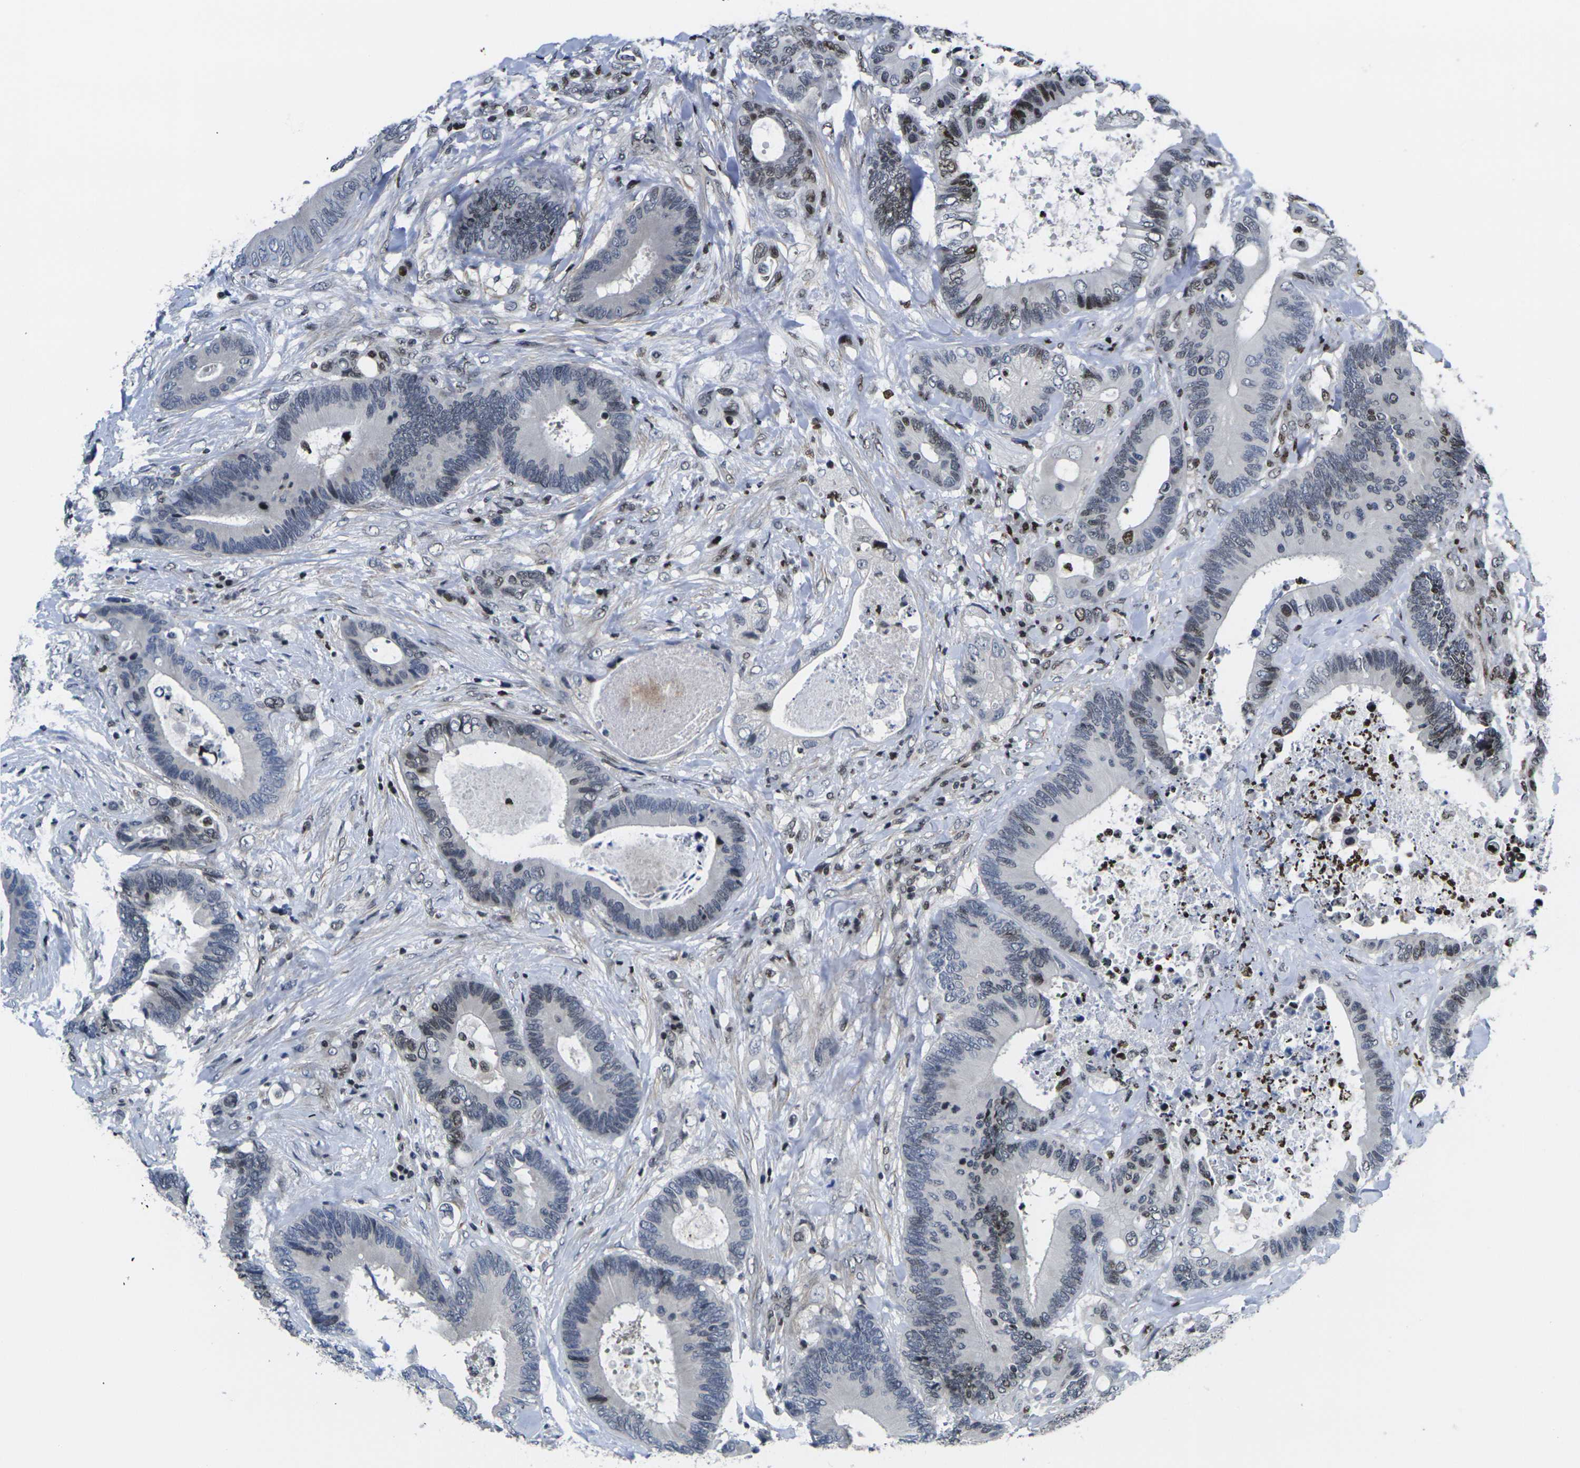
{"staining": {"intensity": "moderate", "quantity": "<25%", "location": "nuclear"}, "tissue": "colorectal cancer", "cell_type": "Tumor cells", "image_type": "cancer", "snomed": [{"axis": "morphology", "description": "Adenocarcinoma, NOS"}, {"axis": "topography", "description": "Rectum"}], "caption": "Brown immunohistochemical staining in human adenocarcinoma (colorectal) displays moderate nuclear expression in approximately <25% of tumor cells.", "gene": "H1-10", "patient": {"sex": "male", "age": 55}}